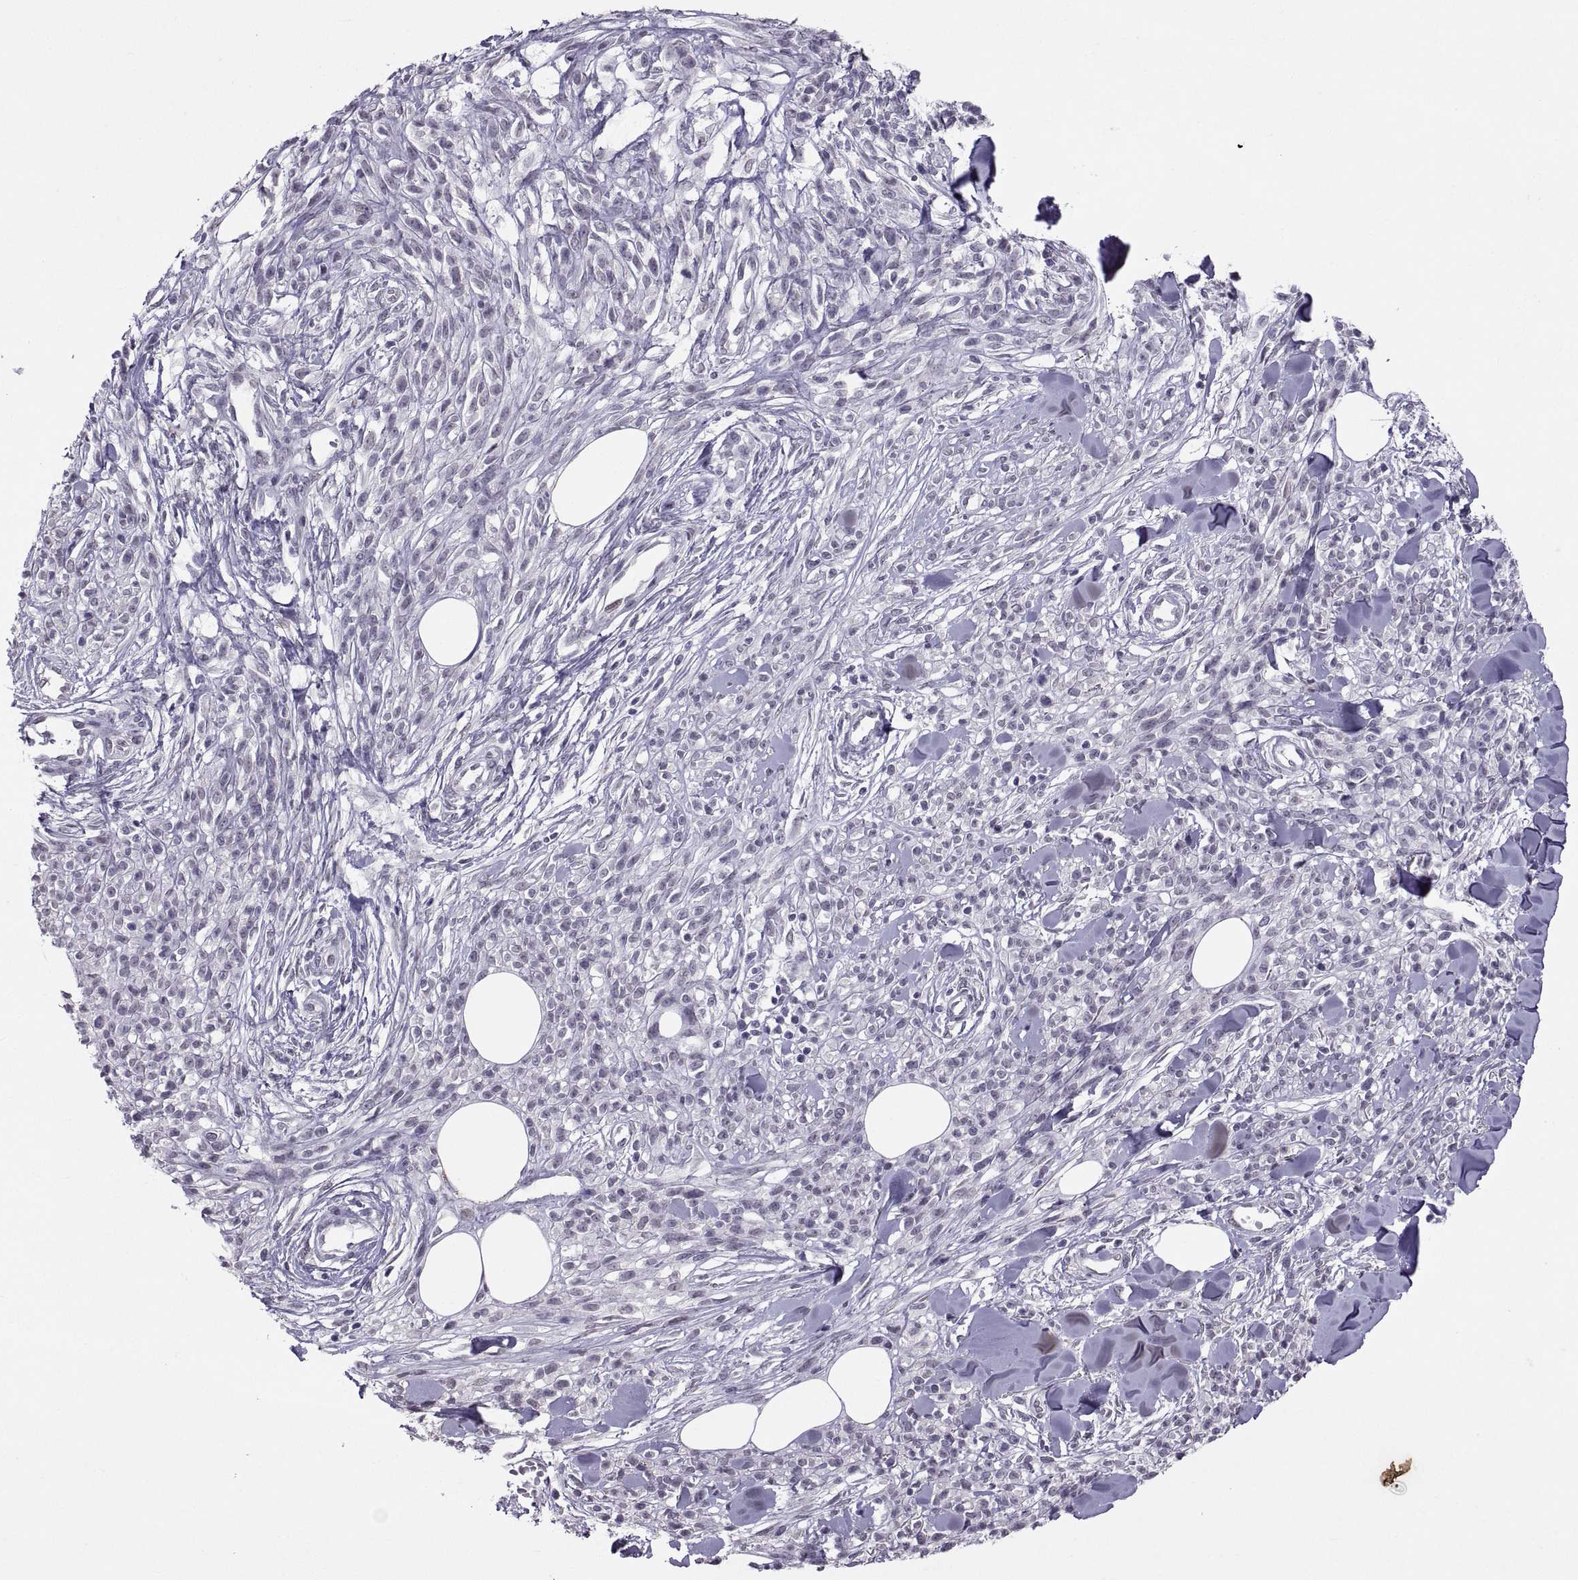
{"staining": {"intensity": "negative", "quantity": "none", "location": "none"}, "tissue": "melanoma", "cell_type": "Tumor cells", "image_type": "cancer", "snomed": [{"axis": "morphology", "description": "Malignant melanoma, NOS"}, {"axis": "topography", "description": "Skin"}, {"axis": "topography", "description": "Skin of trunk"}], "caption": "This is an IHC photomicrograph of human melanoma. There is no expression in tumor cells.", "gene": "KRT77", "patient": {"sex": "male", "age": 74}}